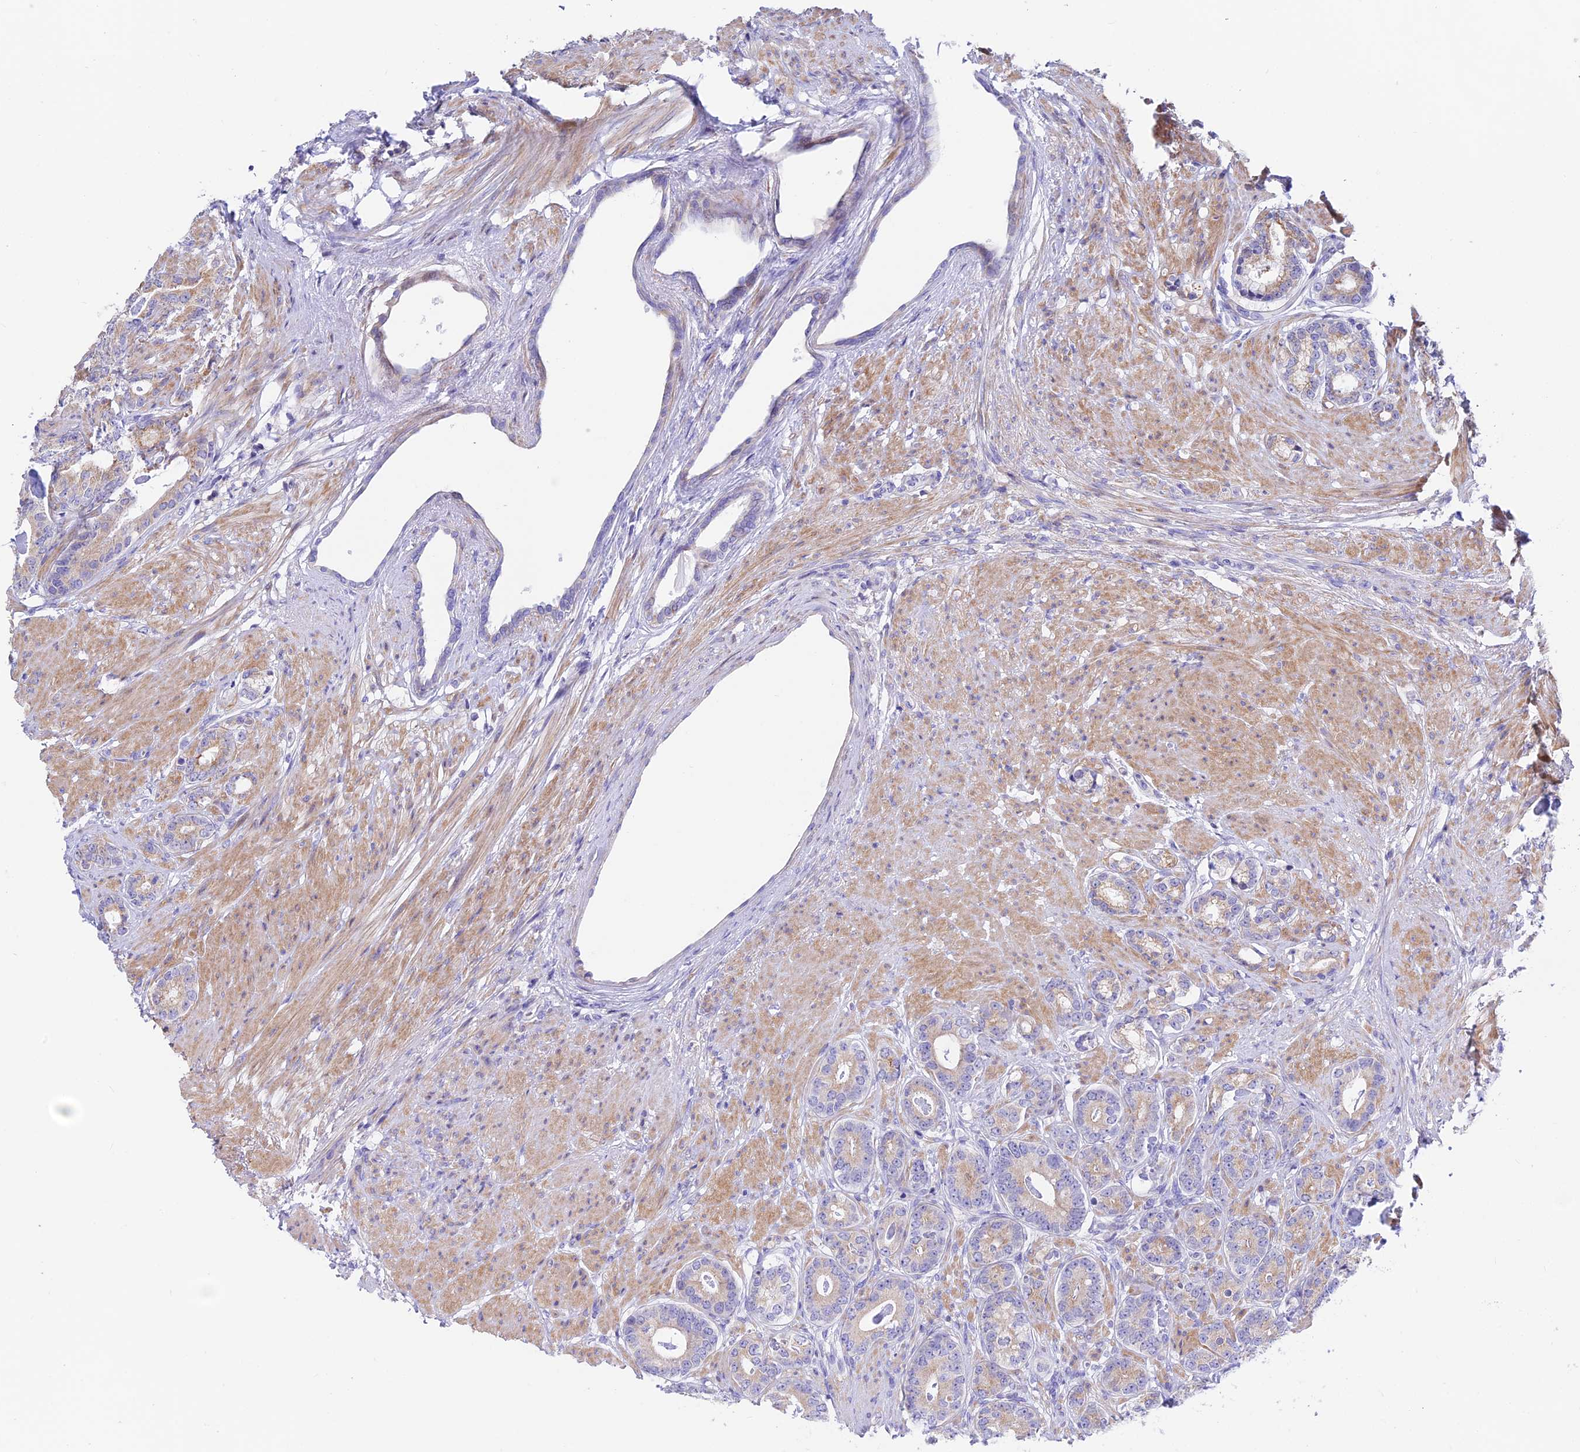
{"staining": {"intensity": "weak", "quantity": "25%-75%", "location": "cytoplasmic/membranous"}, "tissue": "prostate cancer", "cell_type": "Tumor cells", "image_type": "cancer", "snomed": [{"axis": "morphology", "description": "Adenocarcinoma, Low grade"}, {"axis": "topography", "description": "Prostate"}], "caption": "Adenocarcinoma (low-grade) (prostate) tissue exhibits weak cytoplasmic/membranous positivity in about 25%-75% of tumor cells, visualized by immunohistochemistry.", "gene": "PRIM1", "patient": {"sex": "male", "age": 71}}